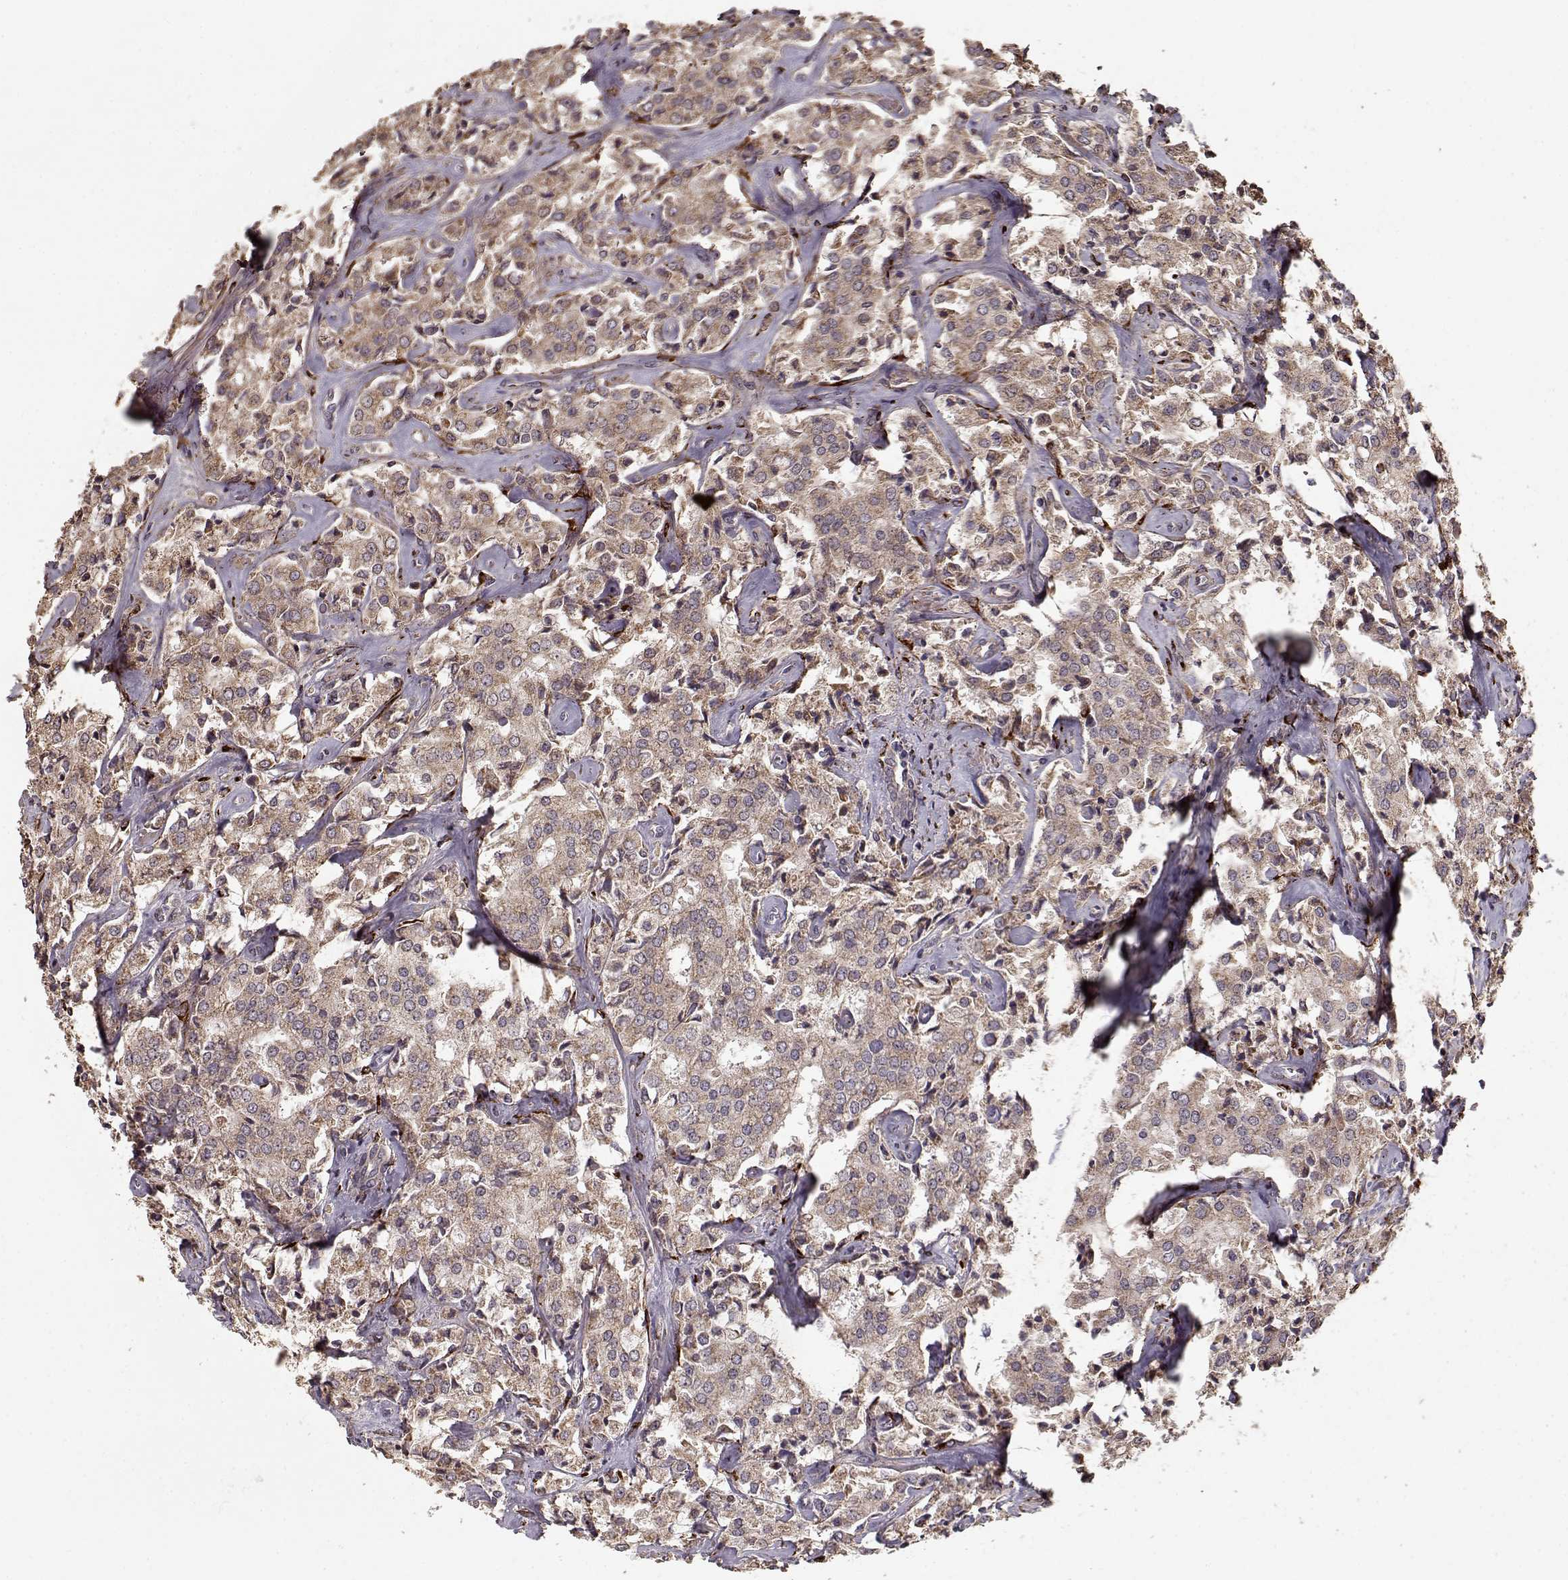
{"staining": {"intensity": "moderate", "quantity": ">75%", "location": "cytoplasmic/membranous"}, "tissue": "prostate cancer", "cell_type": "Tumor cells", "image_type": "cancer", "snomed": [{"axis": "morphology", "description": "Adenocarcinoma, NOS"}, {"axis": "topography", "description": "Prostate"}], "caption": "This micrograph demonstrates IHC staining of adenocarcinoma (prostate), with medium moderate cytoplasmic/membranous expression in about >75% of tumor cells.", "gene": "IMMP1L", "patient": {"sex": "male", "age": 66}}